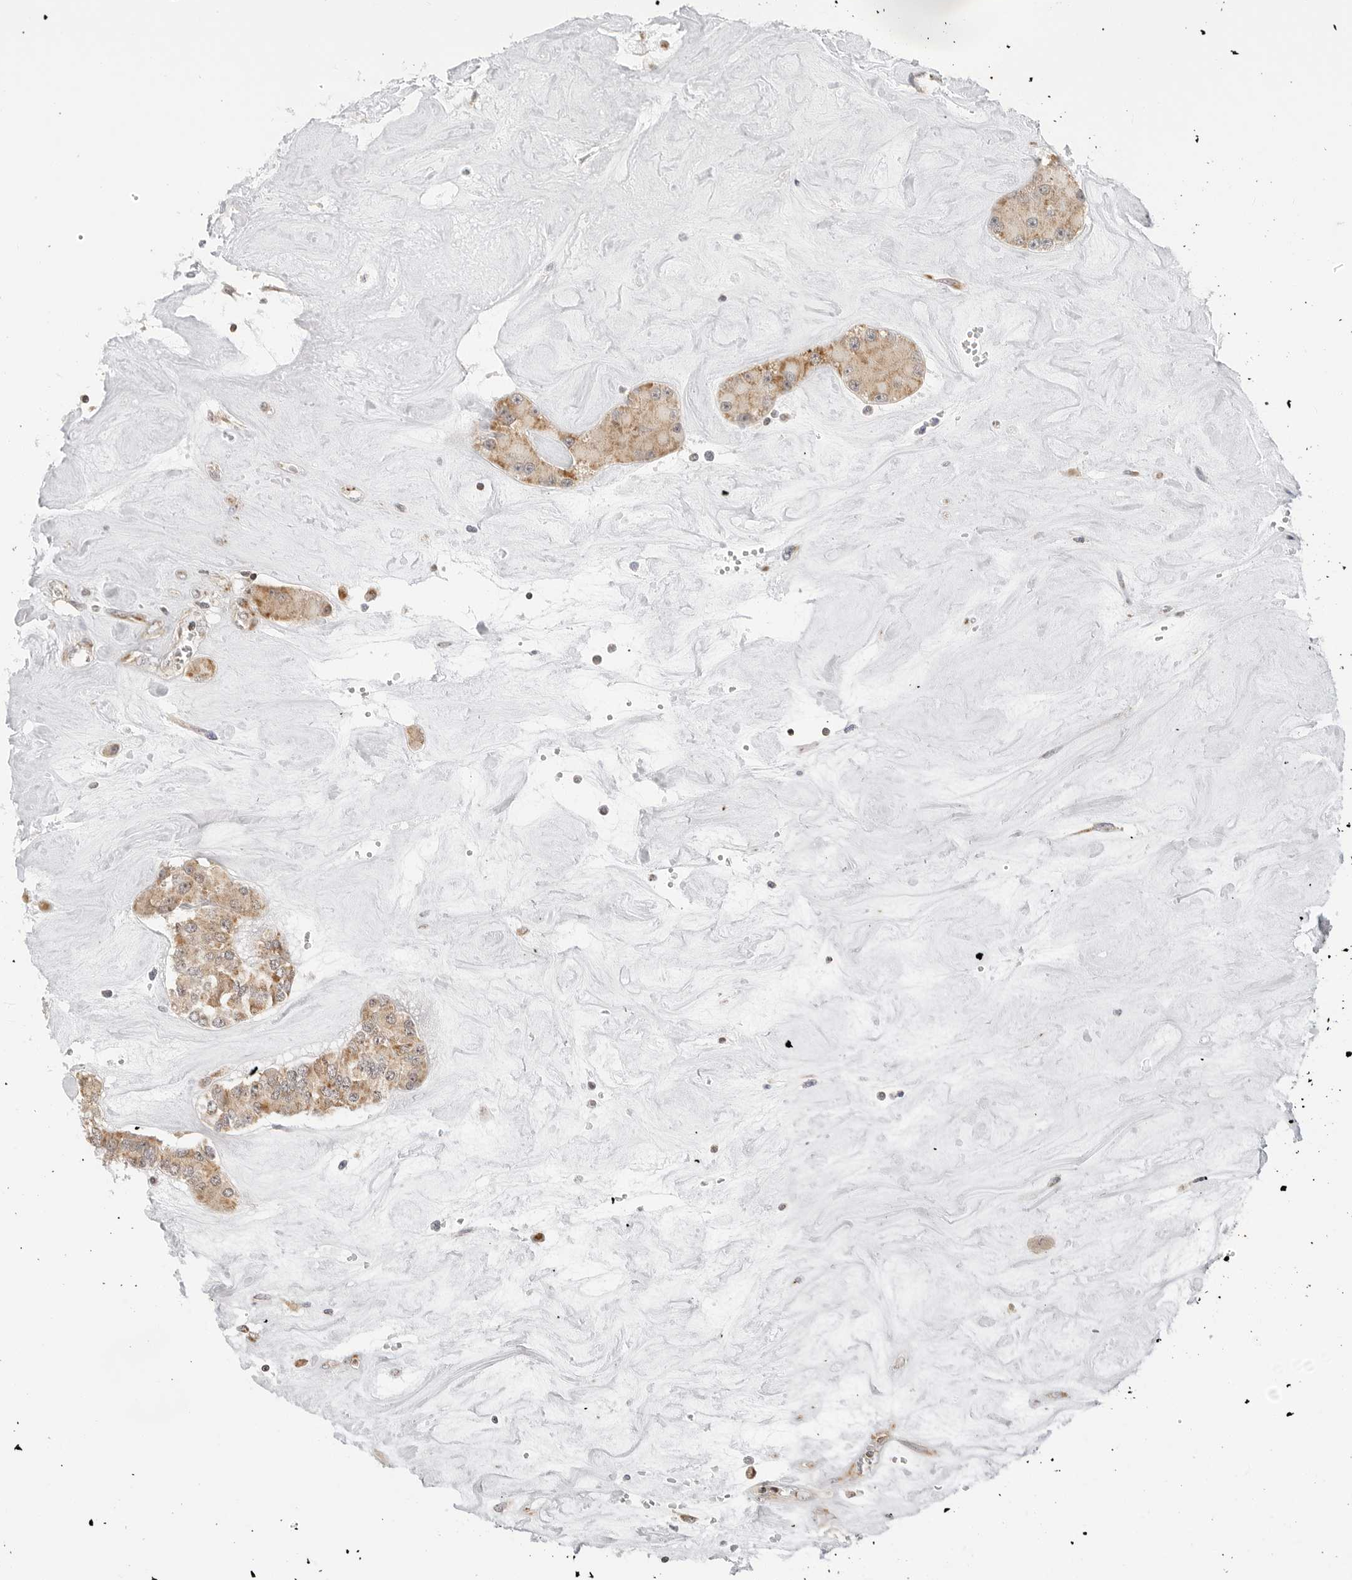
{"staining": {"intensity": "moderate", "quantity": ">75%", "location": "cytoplasmic/membranous"}, "tissue": "carcinoid", "cell_type": "Tumor cells", "image_type": "cancer", "snomed": [{"axis": "morphology", "description": "Carcinoid, malignant, NOS"}, {"axis": "topography", "description": "Pancreas"}], "caption": "Tumor cells demonstrate moderate cytoplasmic/membranous staining in approximately >75% of cells in carcinoid (malignant).", "gene": "POLR3GL", "patient": {"sex": "male", "age": 41}}